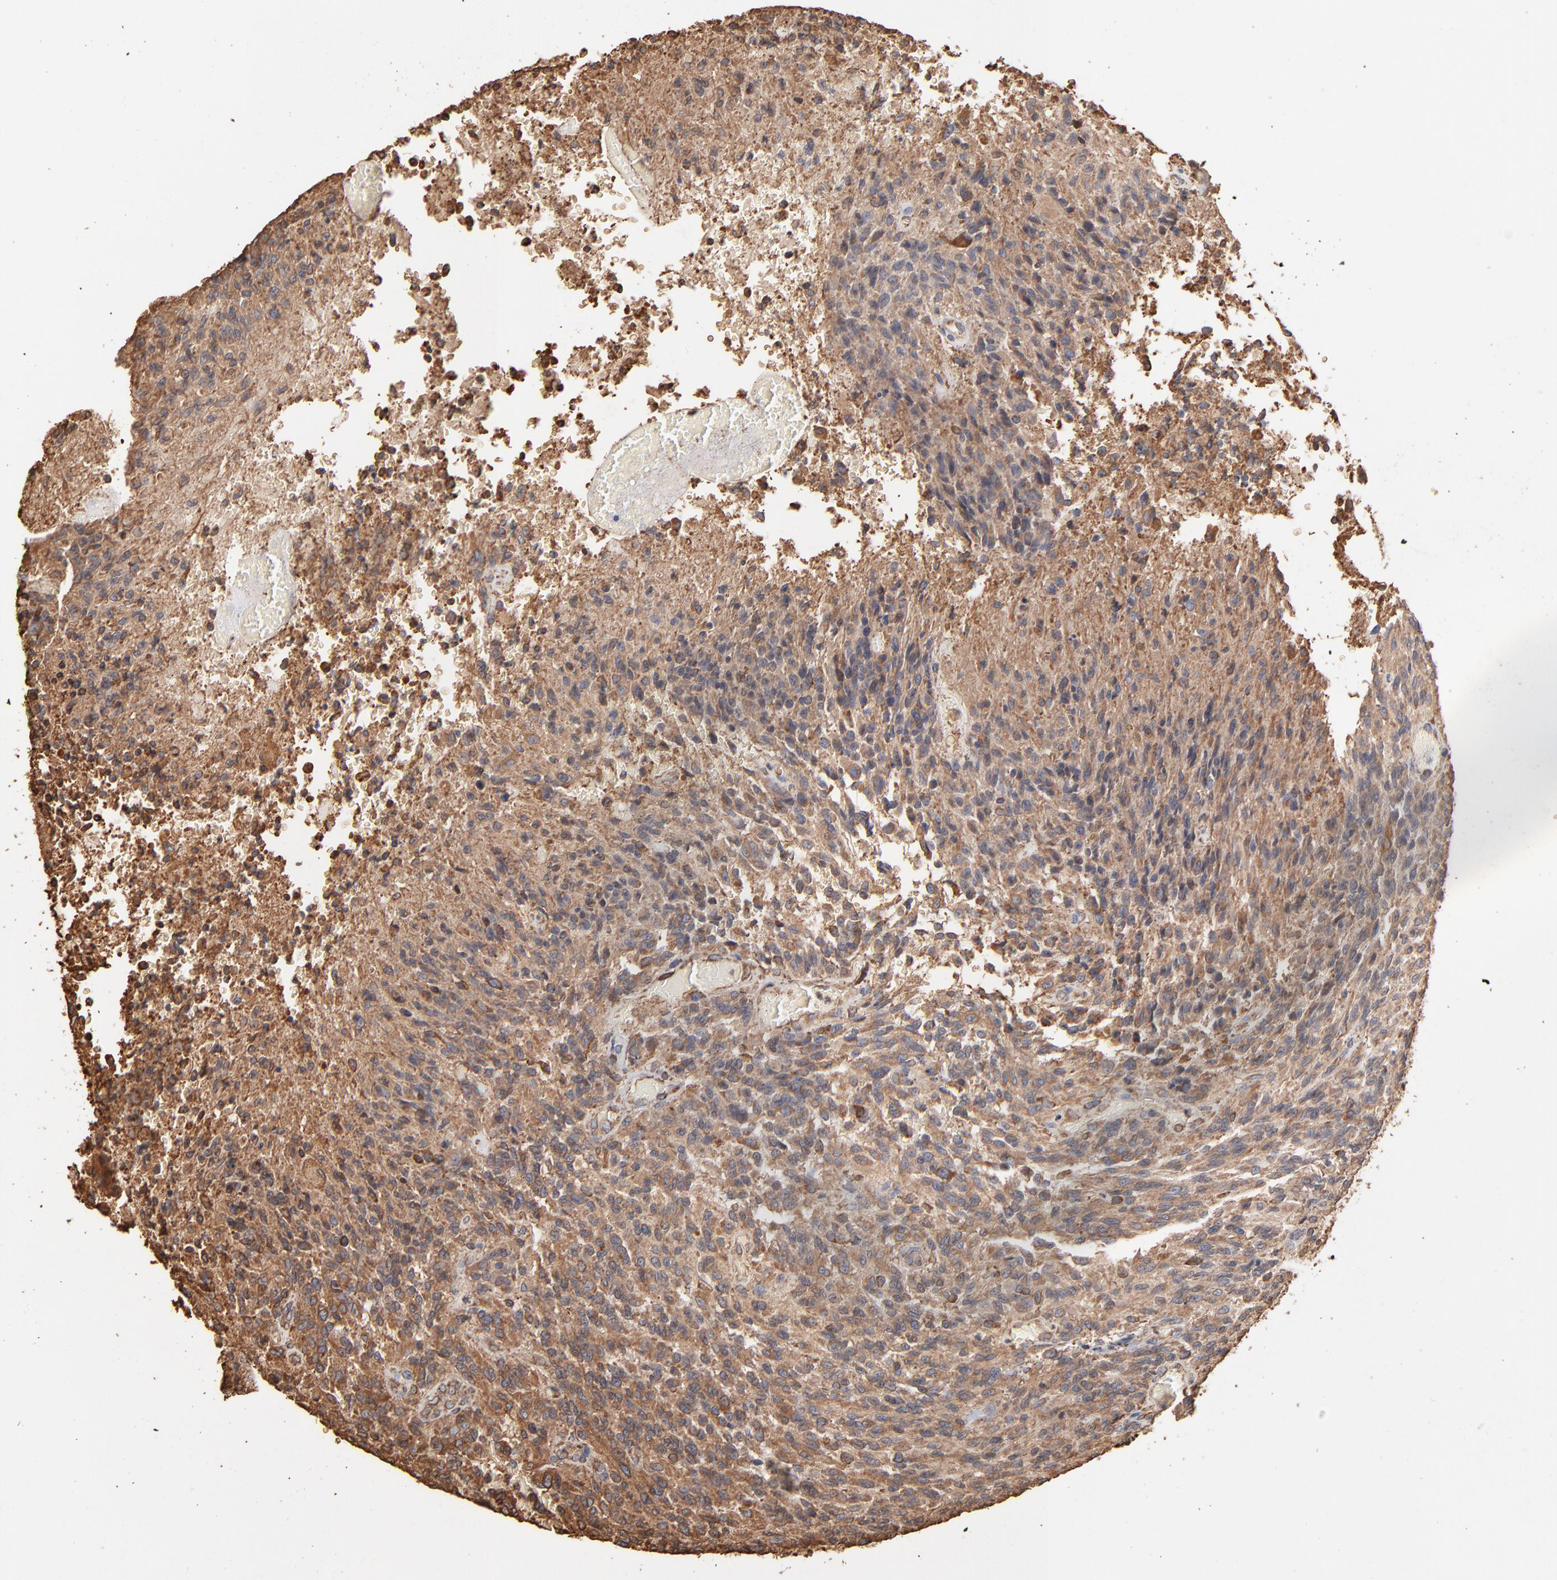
{"staining": {"intensity": "moderate", "quantity": ">75%", "location": "cytoplasmic/membranous"}, "tissue": "glioma", "cell_type": "Tumor cells", "image_type": "cancer", "snomed": [{"axis": "morphology", "description": "Normal tissue, NOS"}, {"axis": "morphology", "description": "Glioma, malignant, High grade"}, {"axis": "topography", "description": "Cerebral cortex"}], "caption": "Malignant glioma (high-grade) stained for a protein reveals moderate cytoplasmic/membranous positivity in tumor cells.", "gene": "PDIA3", "patient": {"sex": "male", "age": 56}}